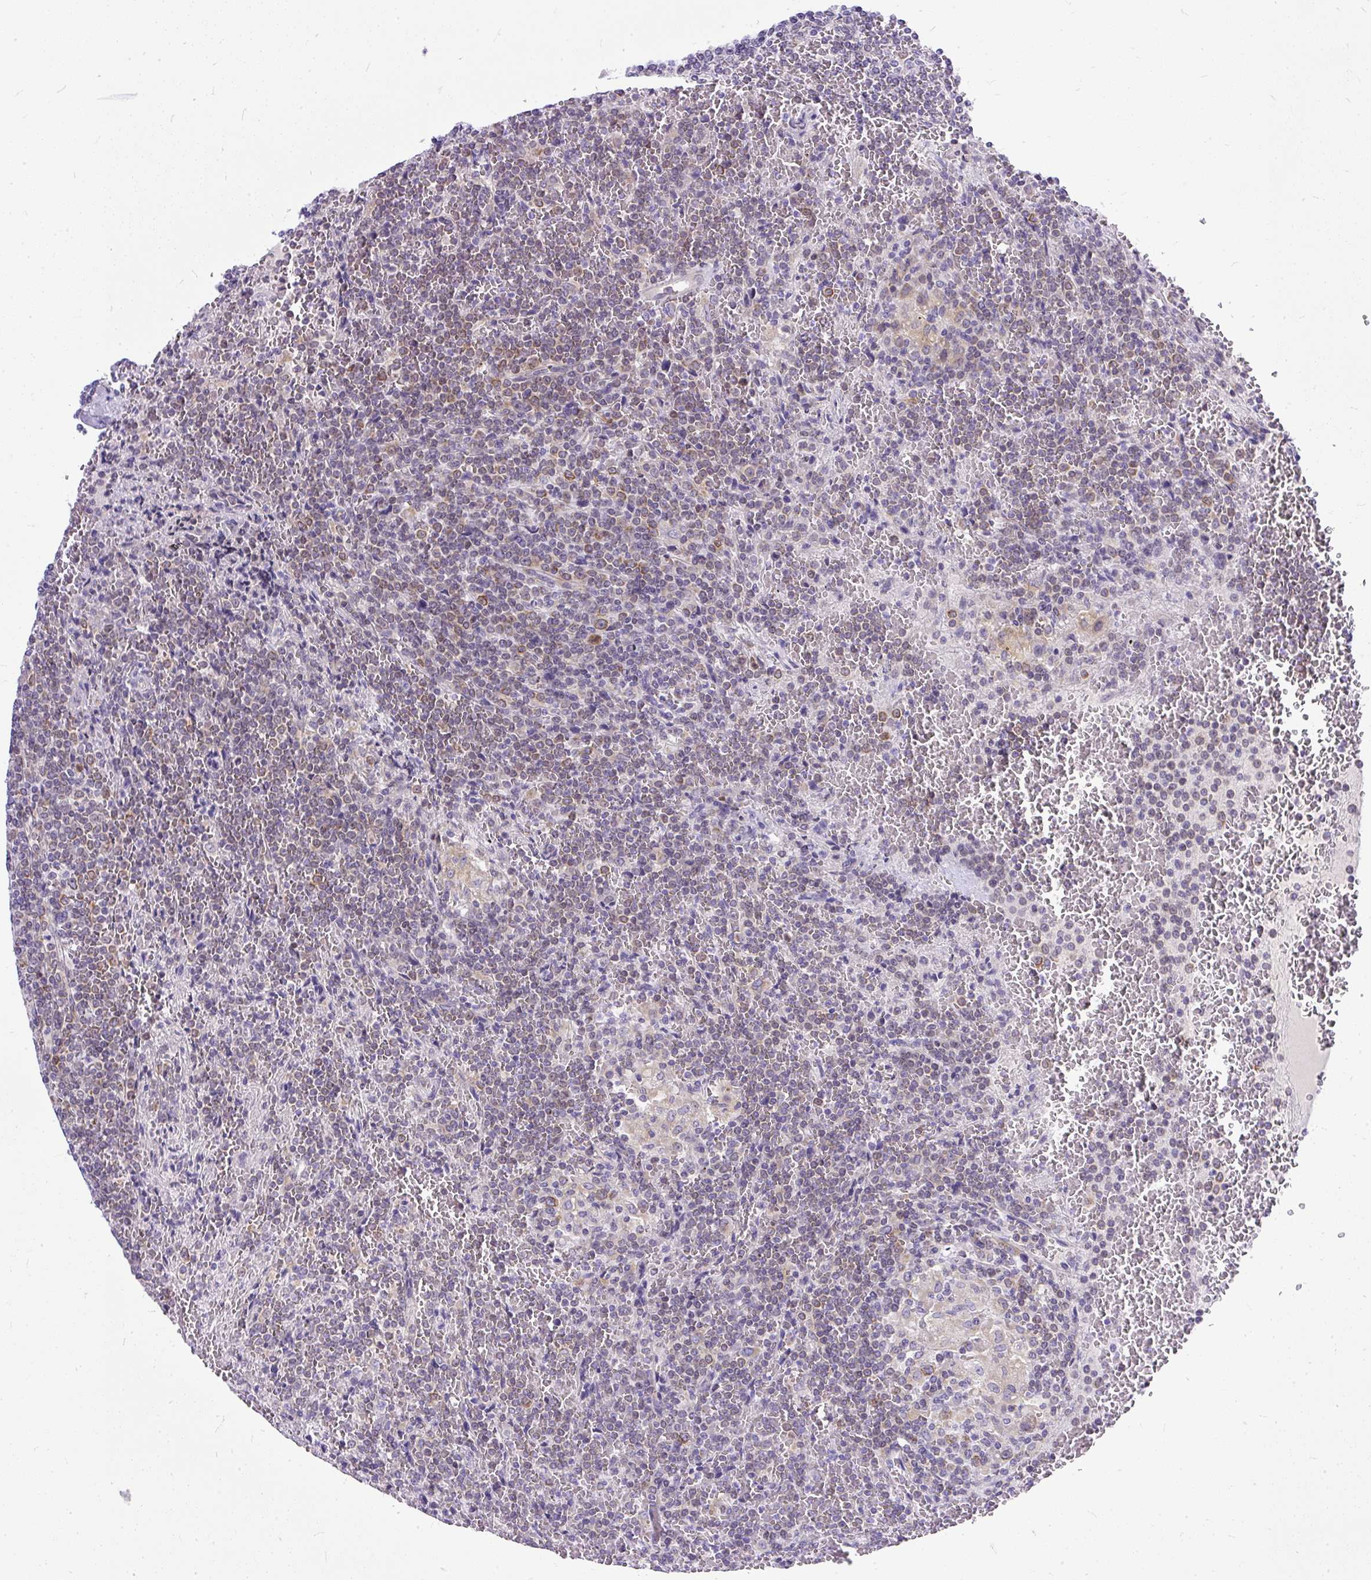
{"staining": {"intensity": "moderate", "quantity": "<25%", "location": "cytoplasmic/membranous"}, "tissue": "lymphoma", "cell_type": "Tumor cells", "image_type": "cancer", "snomed": [{"axis": "morphology", "description": "Malignant lymphoma, non-Hodgkin's type, Low grade"}, {"axis": "topography", "description": "Spleen"}], "caption": "This is a photomicrograph of IHC staining of malignant lymphoma, non-Hodgkin's type (low-grade), which shows moderate staining in the cytoplasmic/membranous of tumor cells.", "gene": "AMFR", "patient": {"sex": "female", "age": 19}}